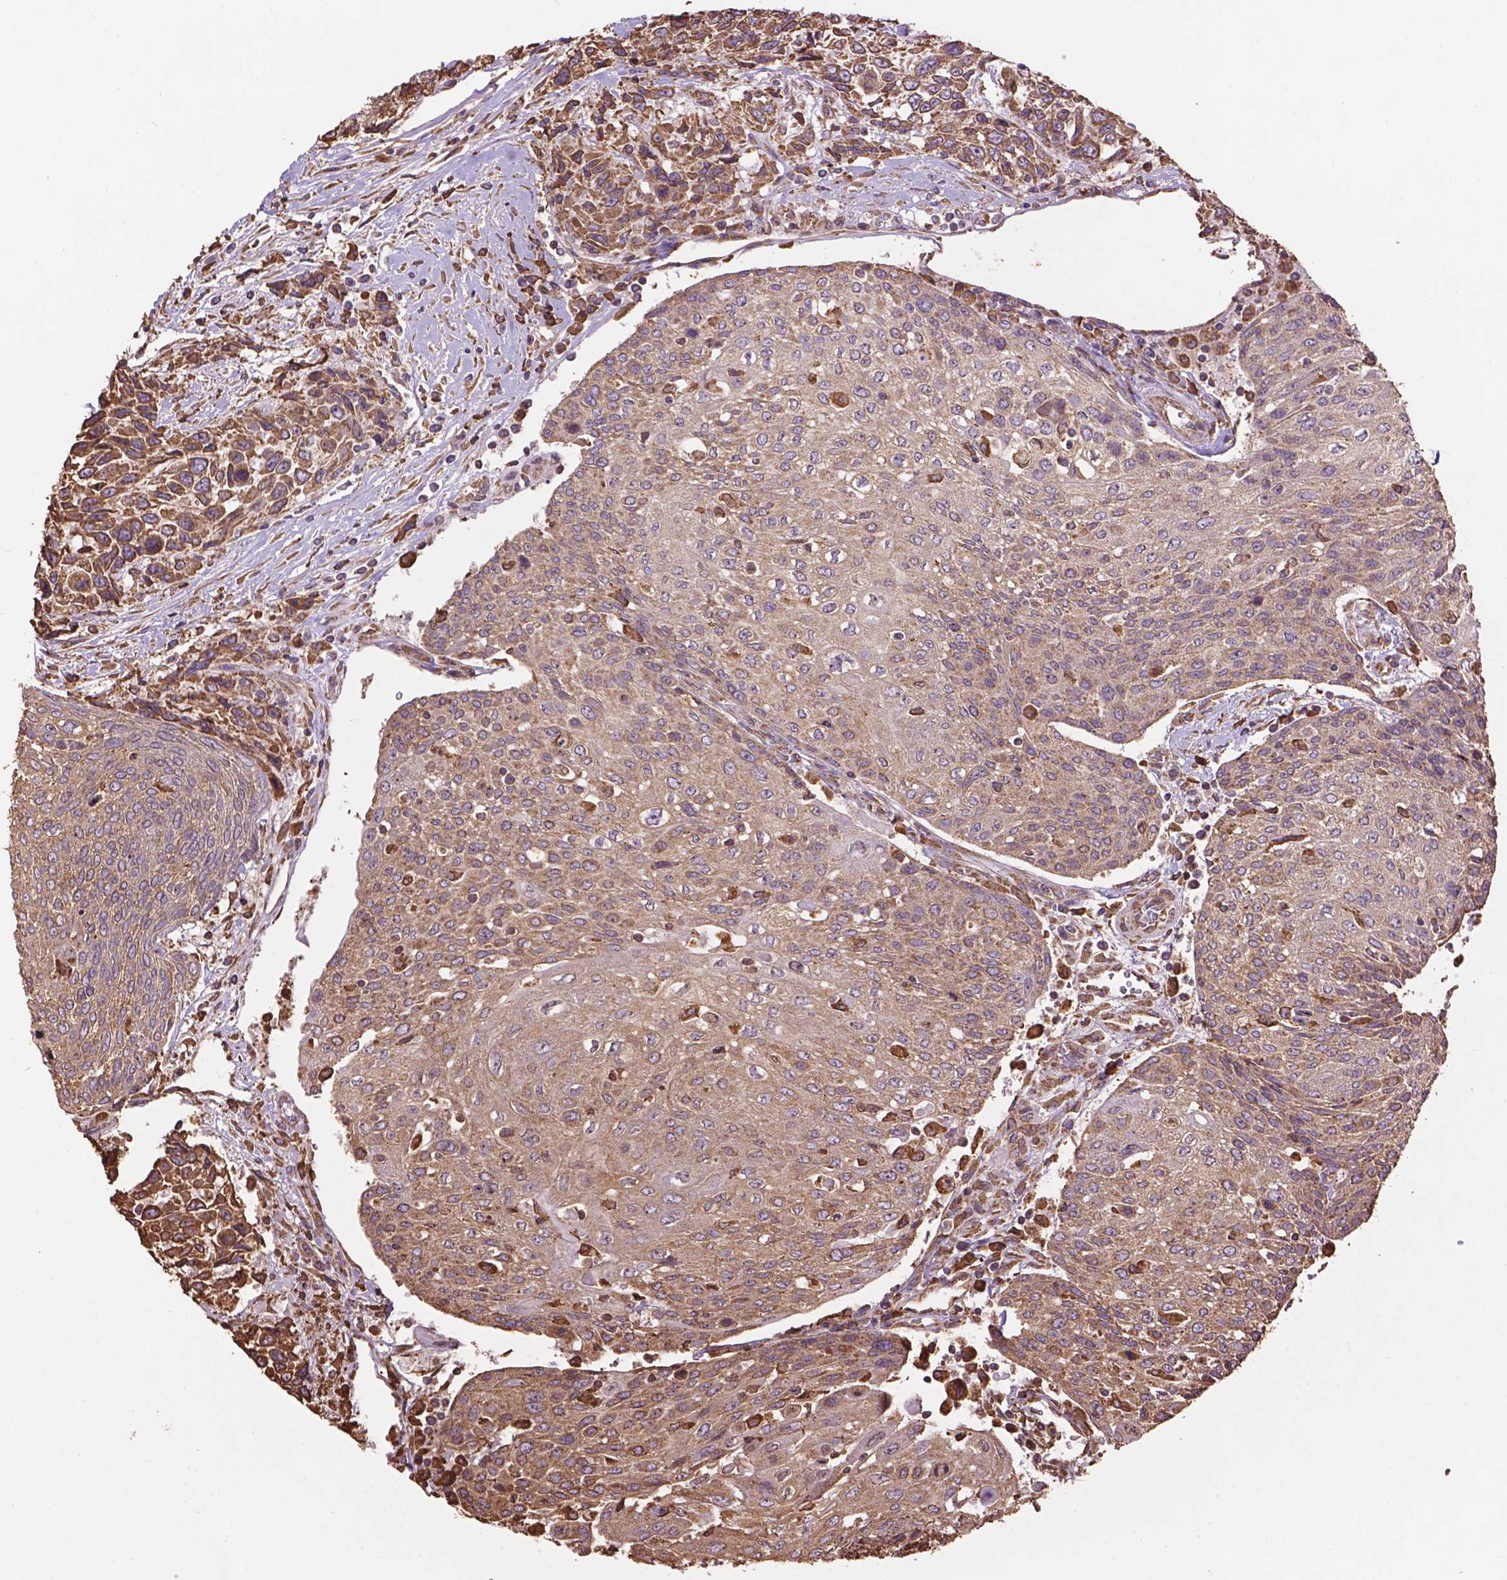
{"staining": {"intensity": "moderate", "quantity": ">75%", "location": "cytoplasmic/membranous"}, "tissue": "urothelial cancer", "cell_type": "Tumor cells", "image_type": "cancer", "snomed": [{"axis": "morphology", "description": "Urothelial carcinoma, High grade"}, {"axis": "topography", "description": "Urinary bladder"}], "caption": "Immunohistochemical staining of urothelial cancer displays moderate cytoplasmic/membranous protein staining in approximately >75% of tumor cells. Using DAB (brown) and hematoxylin (blue) stains, captured at high magnification using brightfield microscopy.", "gene": "PPP2R5E", "patient": {"sex": "female", "age": 70}}